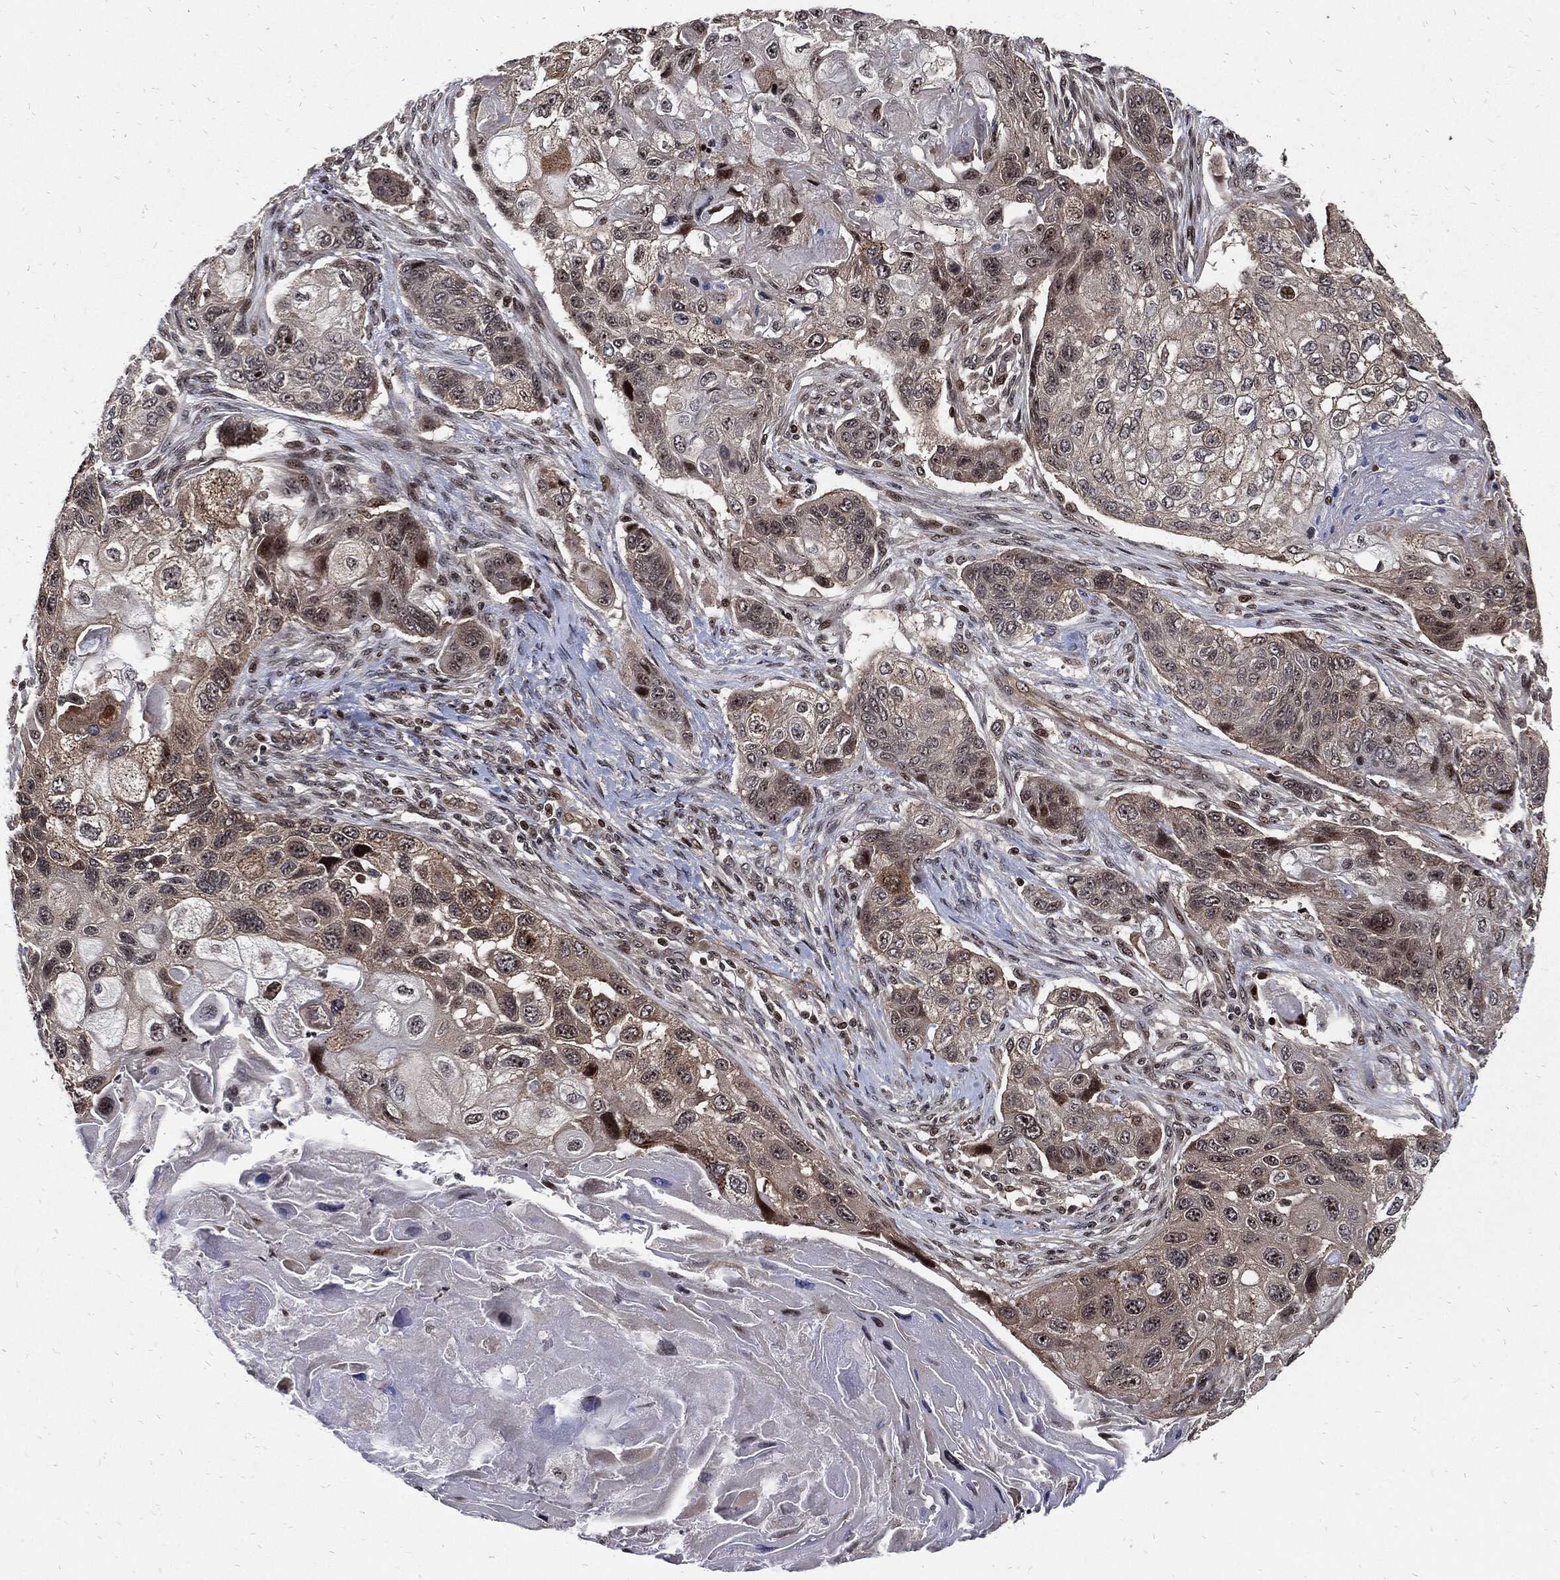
{"staining": {"intensity": "negative", "quantity": "none", "location": "none"}, "tissue": "lung cancer", "cell_type": "Tumor cells", "image_type": "cancer", "snomed": [{"axis": "morphology", "description": "Normal tissue, NOS"}, {"axis": "morphology", "description": "Squamous cell carcinoma, NOS"}, {"axis": "topography", "description": "Bronchus"}, {"axis": "topography", "description": "Lung"}], "caption": "Immunohistochemistry histopathology image of squamous cell carcinoma (lung) stained for a protein (brown), which shows no positivity in tumor cells.", "gene": "ZNF775", "patient": {"sex": "male", "age": 69}}